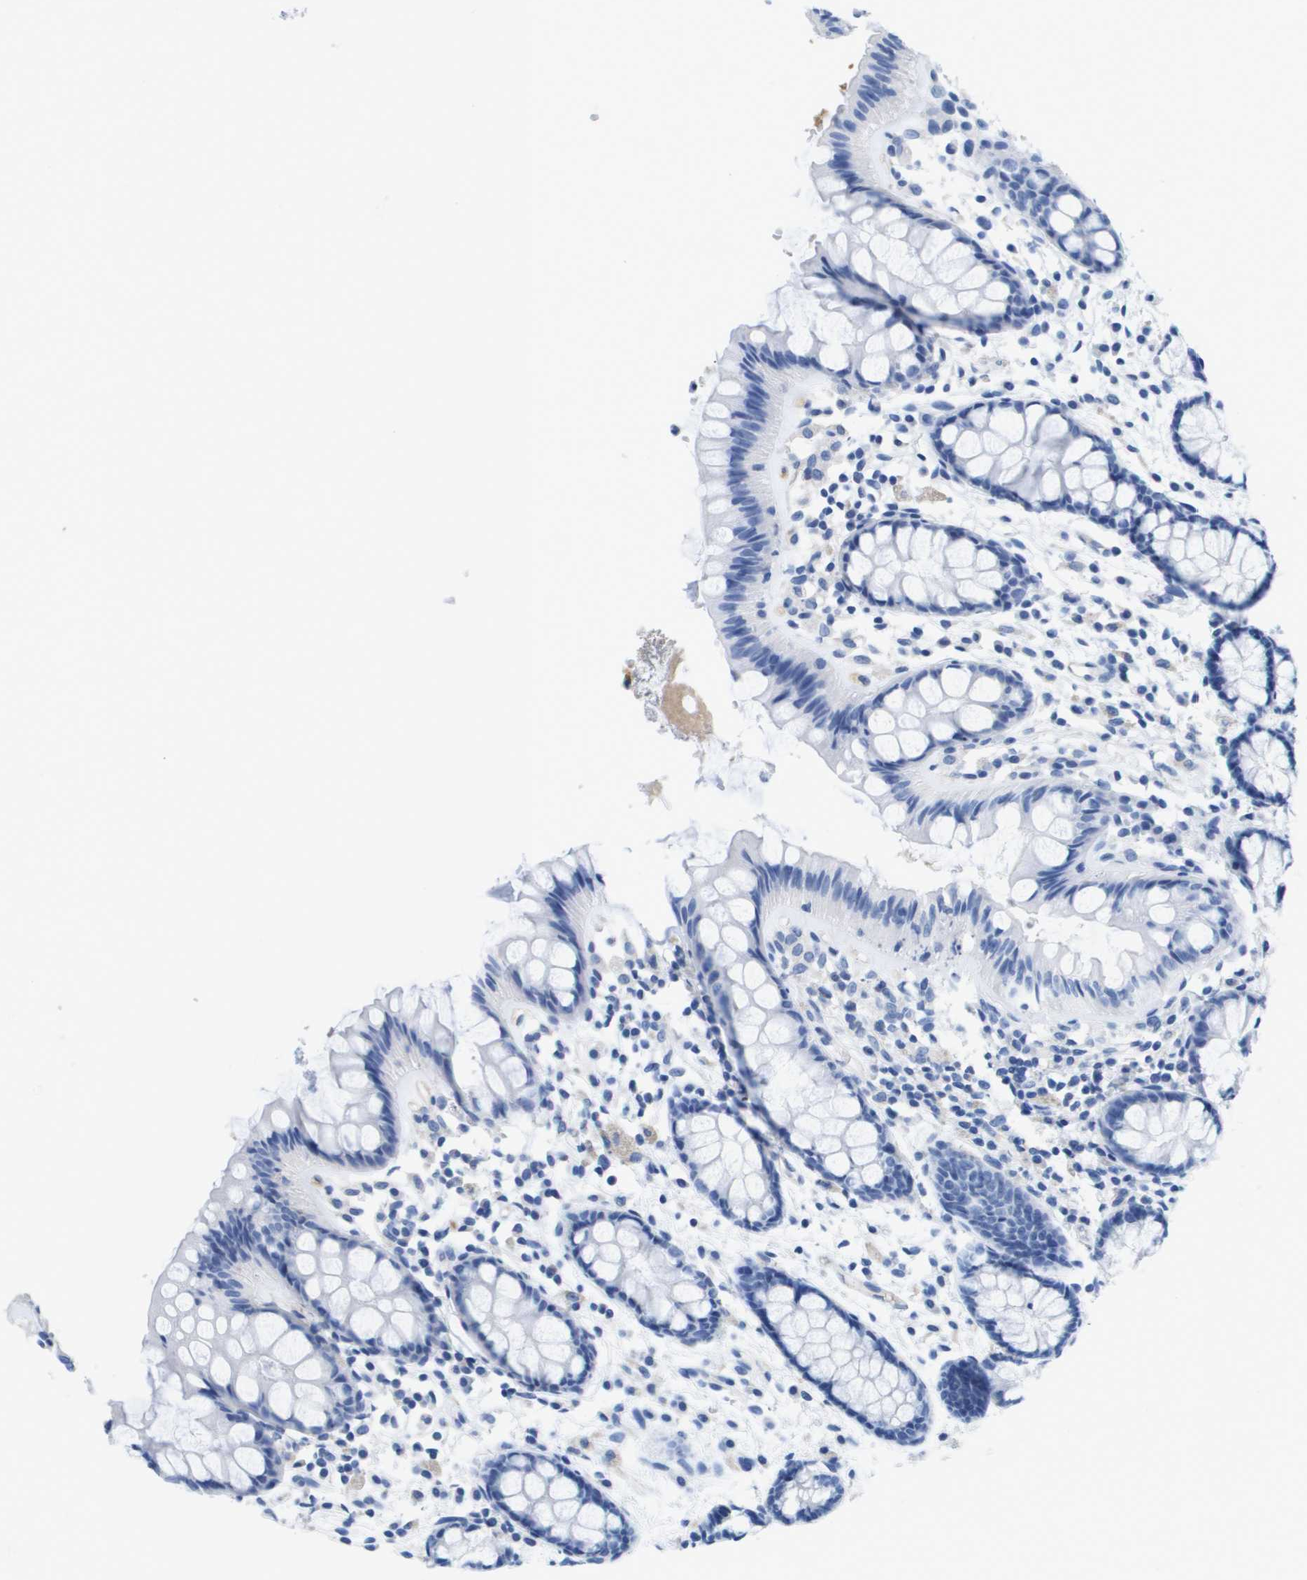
{"staining": {"intensity": "negative", "quantity": "none", "location": "none"}, "tissue": "rectum", "cell_type": "Glandular cells", "image_type": "normal", "snomed": [{"axis": "morphology", "description": "Normal tissue, NOS"}, {"axis": "topography", "description": "Rectum"}], "caption": "This is an immunohistochemistry micrograph of unremarkable rectum. There is no expression in glandular cells.", "gene": "APOA1", "patient": {"sex": "female", "age": 65}}